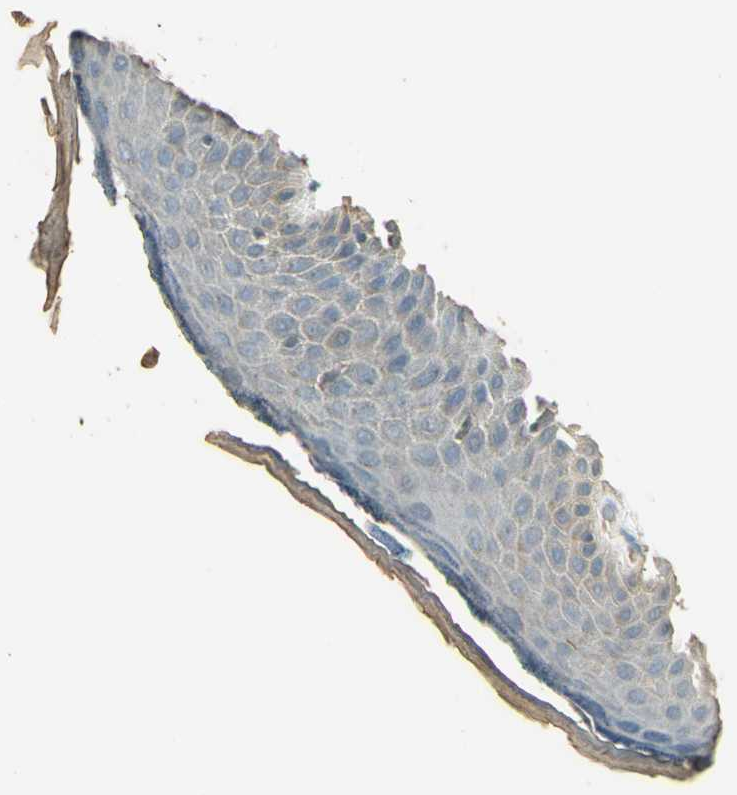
{"staining": {"intensity": "negative", "quantity": "none", "location": "none"}, "tissue": "skin", "cell_type": "Epidermal cells", "image_type": "normal", "snomed": [{"axis": "morphology", "description": "Normal tissue, NOS"}, {"axis": "topography", "description": "Anal"}], "caption": "Histopathology image shows no protein staining in epidermal cells of unremarkable skin.", "gene": "UXS1", "patient": {"sex": "male", "age": 74}}